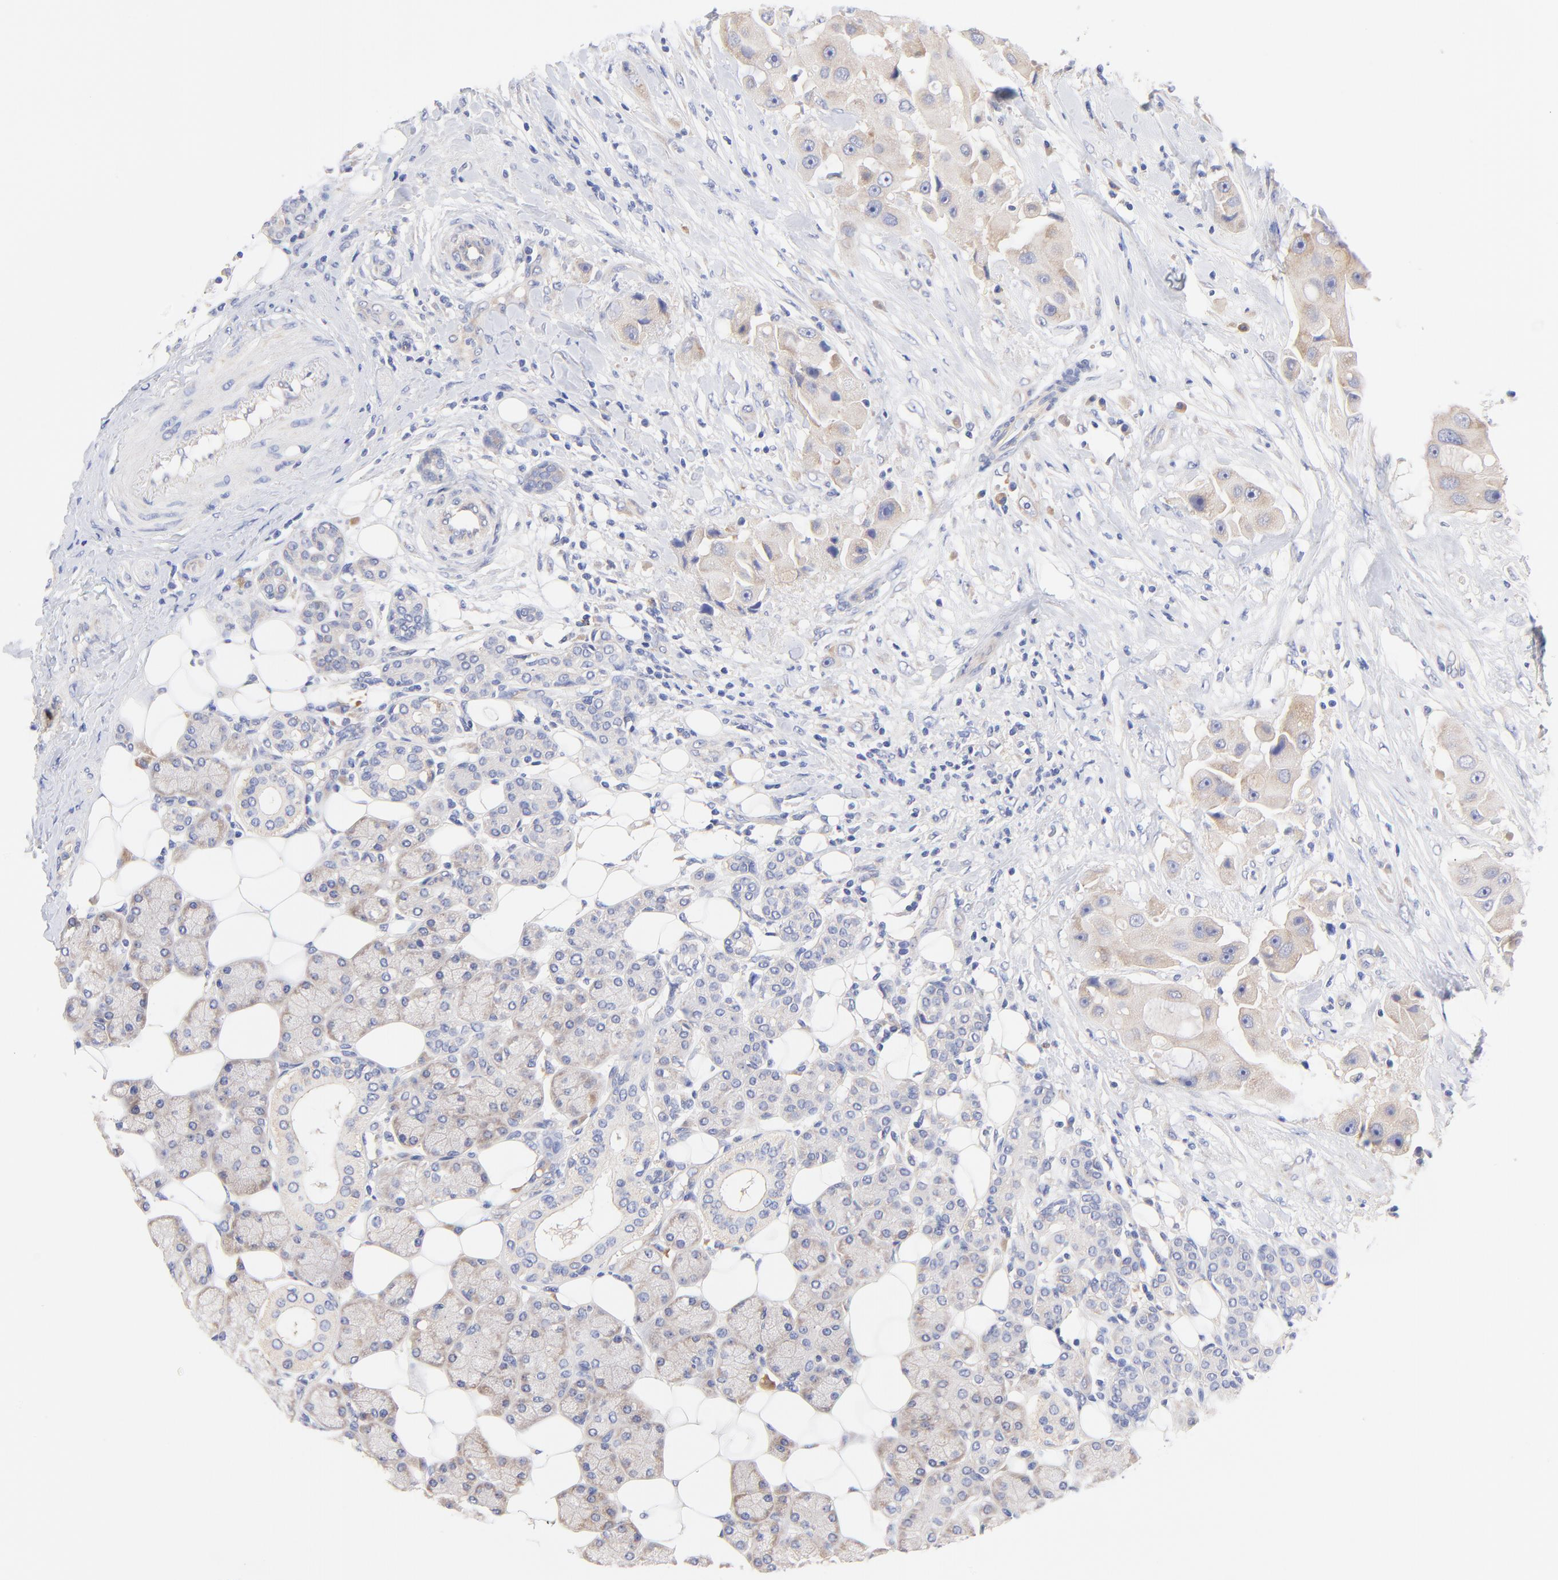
{"staining": {"intensity": "weak", "quantity": ">75%", "location": "cytoplasmic/membranous"}, "tissue": "head and neck cancer", "cell_type": "Tumor cells", "image_type": "cancer", "snomed": [{"axis": "morphology", "description": "Normal tissue, NOS"}, {"axis": "morphology", "description": "Adenocarcinoma, NOS"}, {"axis": "topography", "description": "Salivary gland"}, {"axis": "topography", "description": "Head-Neck"}], "caption": "Head and neck adenocarcinoma tissue demonstrates weak cytoplasmic/membranous expression in about >75% of tumor cells, visualized by immunohistochemistry.", "gene": "TNFRSF13C", "patient": {"sex": "male", "age": 80}}